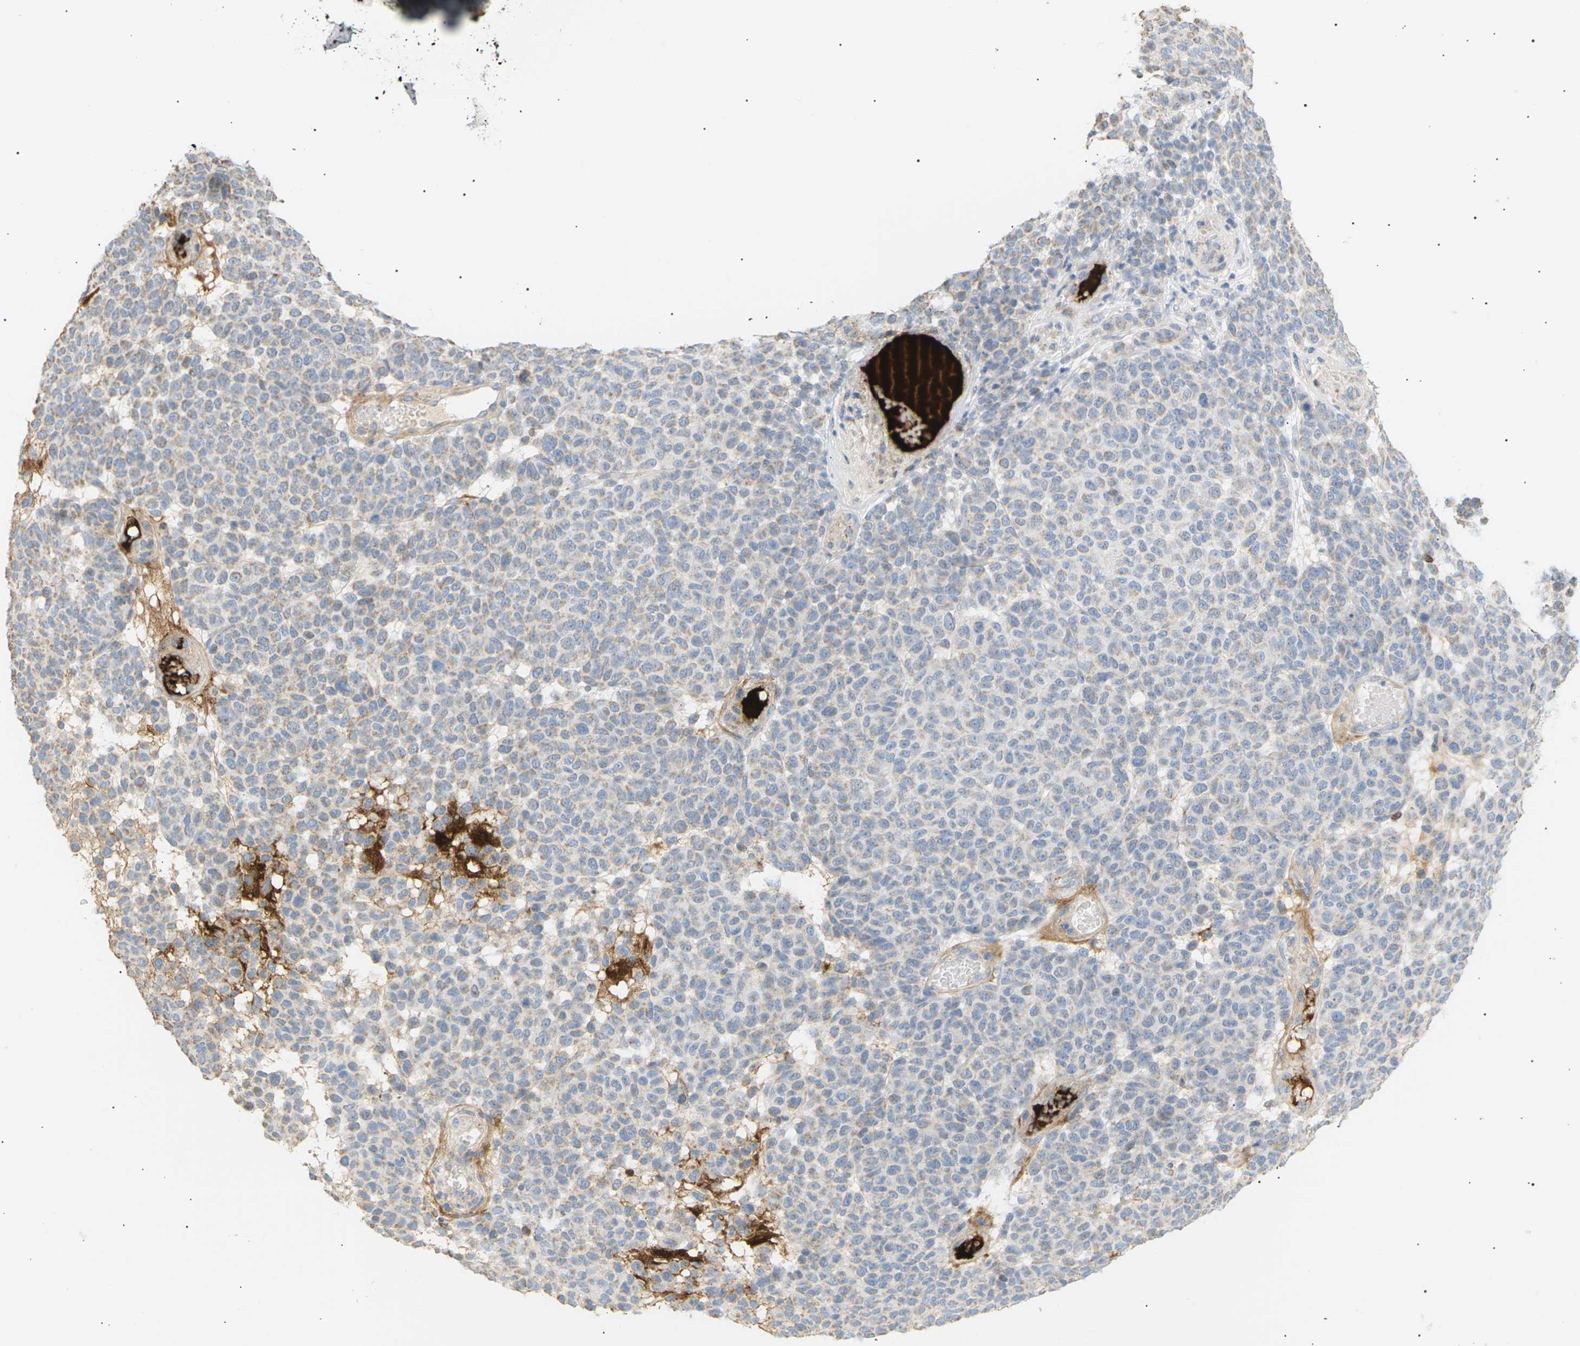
{"staining": {"intensity": "weak", "quantity": "<25%", "location": "cytoplasmic/membranous"}, "tissue": "melanoma", "cell_type": "Tumor cells", "image_type": "cancer", "snomed": [{"axis": "morphology", "description": "Malignant melanoma, NOS"}, {"axis": "topography", "description": "Skin"}], "caption": "This is a micrograph of IHC staining of melanoma, which shows no expression in tumor cells.", "gene": "LIME1", "patient": {"sex": "male", "age": 59}}